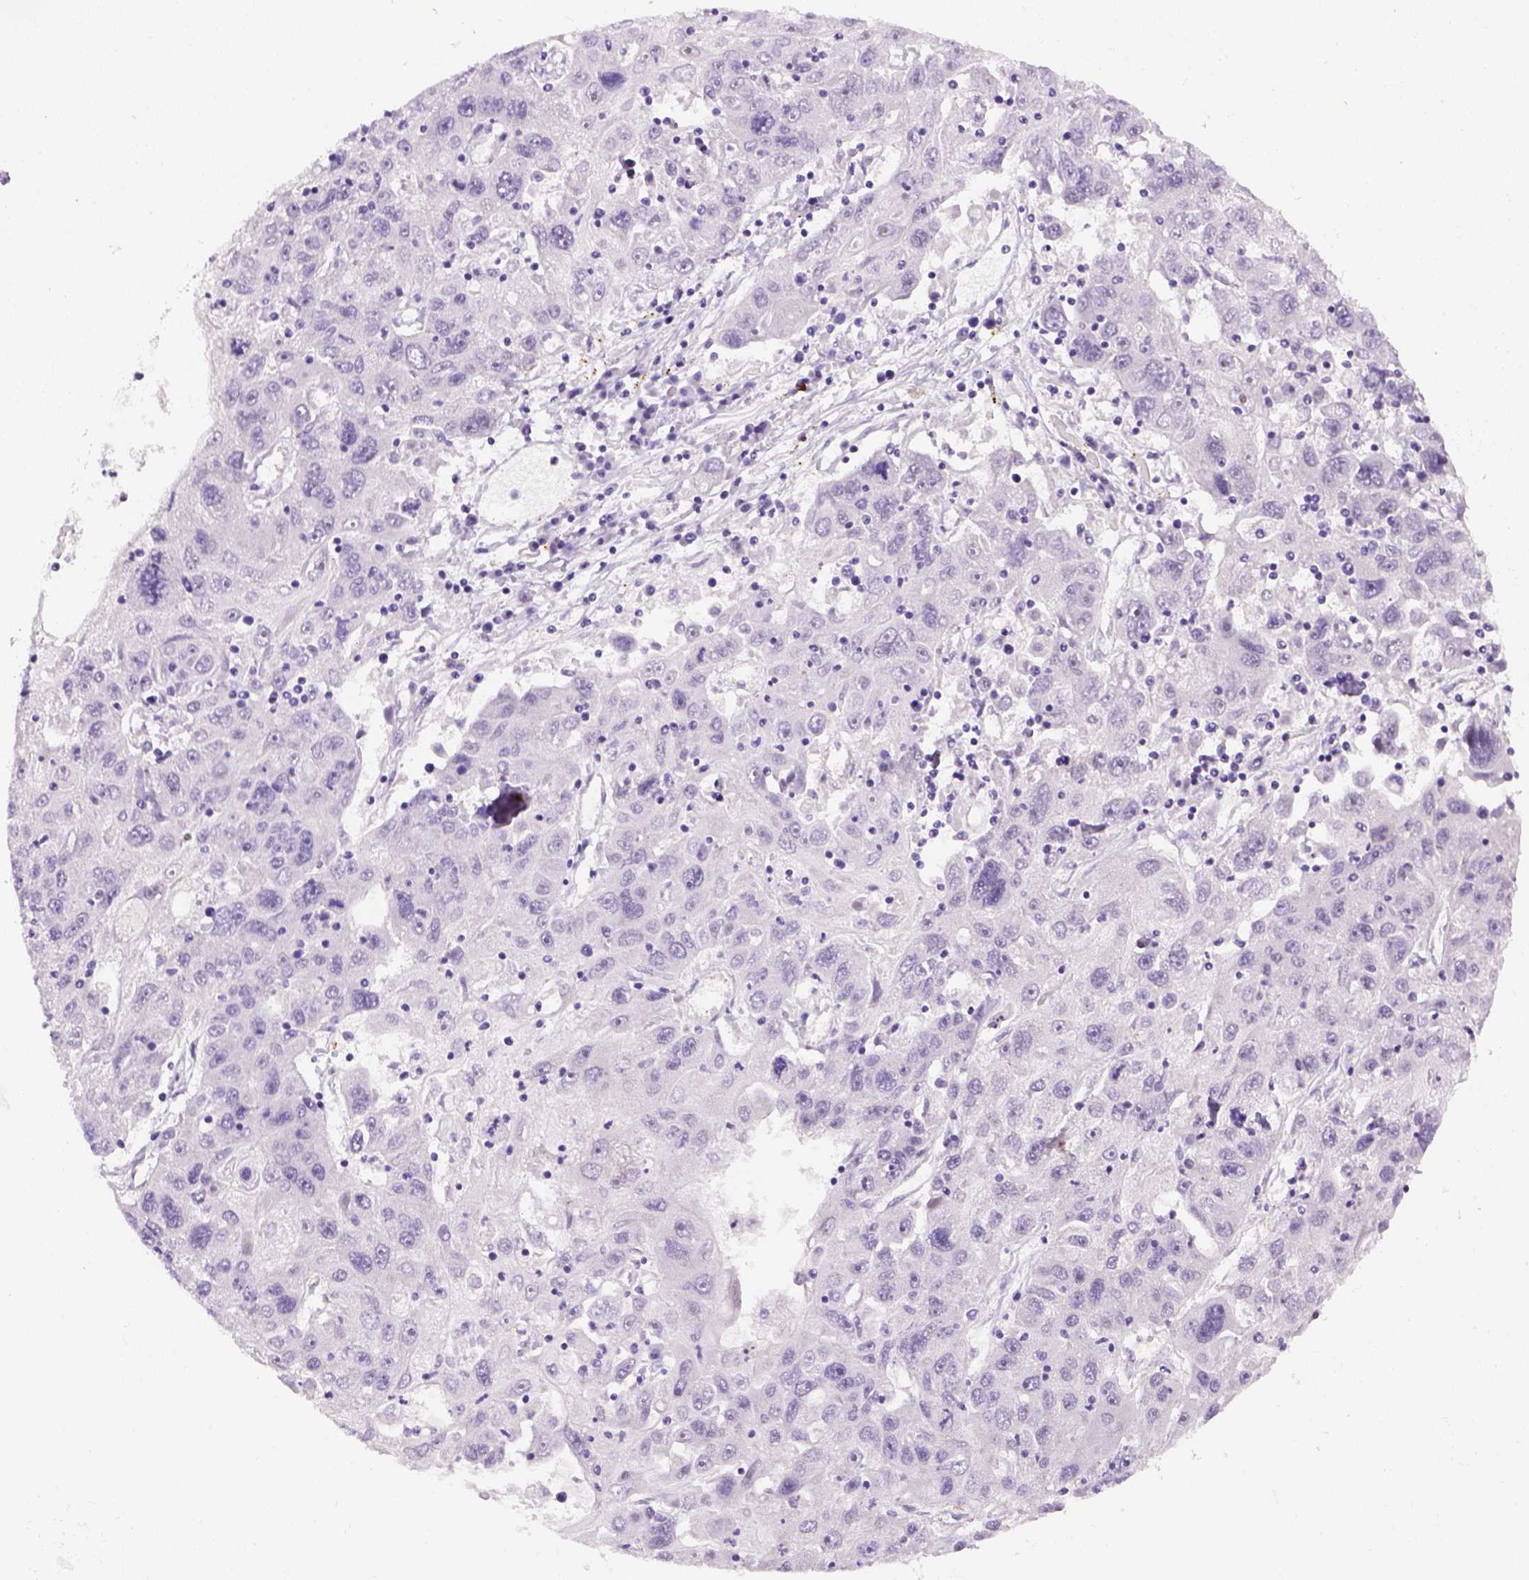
{"staining": {"intensity": "negative", "quantity": "none", "location": "none"}, "tissue": "stomach cancer", "cell_type": "Tumor cells", "image_type": "cancer", "snomed": [{"axis": "morphology", "description": "Adenocarcinoma, NOS"}, {"axis": "topography", "description": "Stomach"}], "caption": "Photomicrograph shows no protein staining in tumor cells of stomach adenocarcinoma tissue.", "gene": "KAZN", "patient": {"sex": "male", "age": 56}}